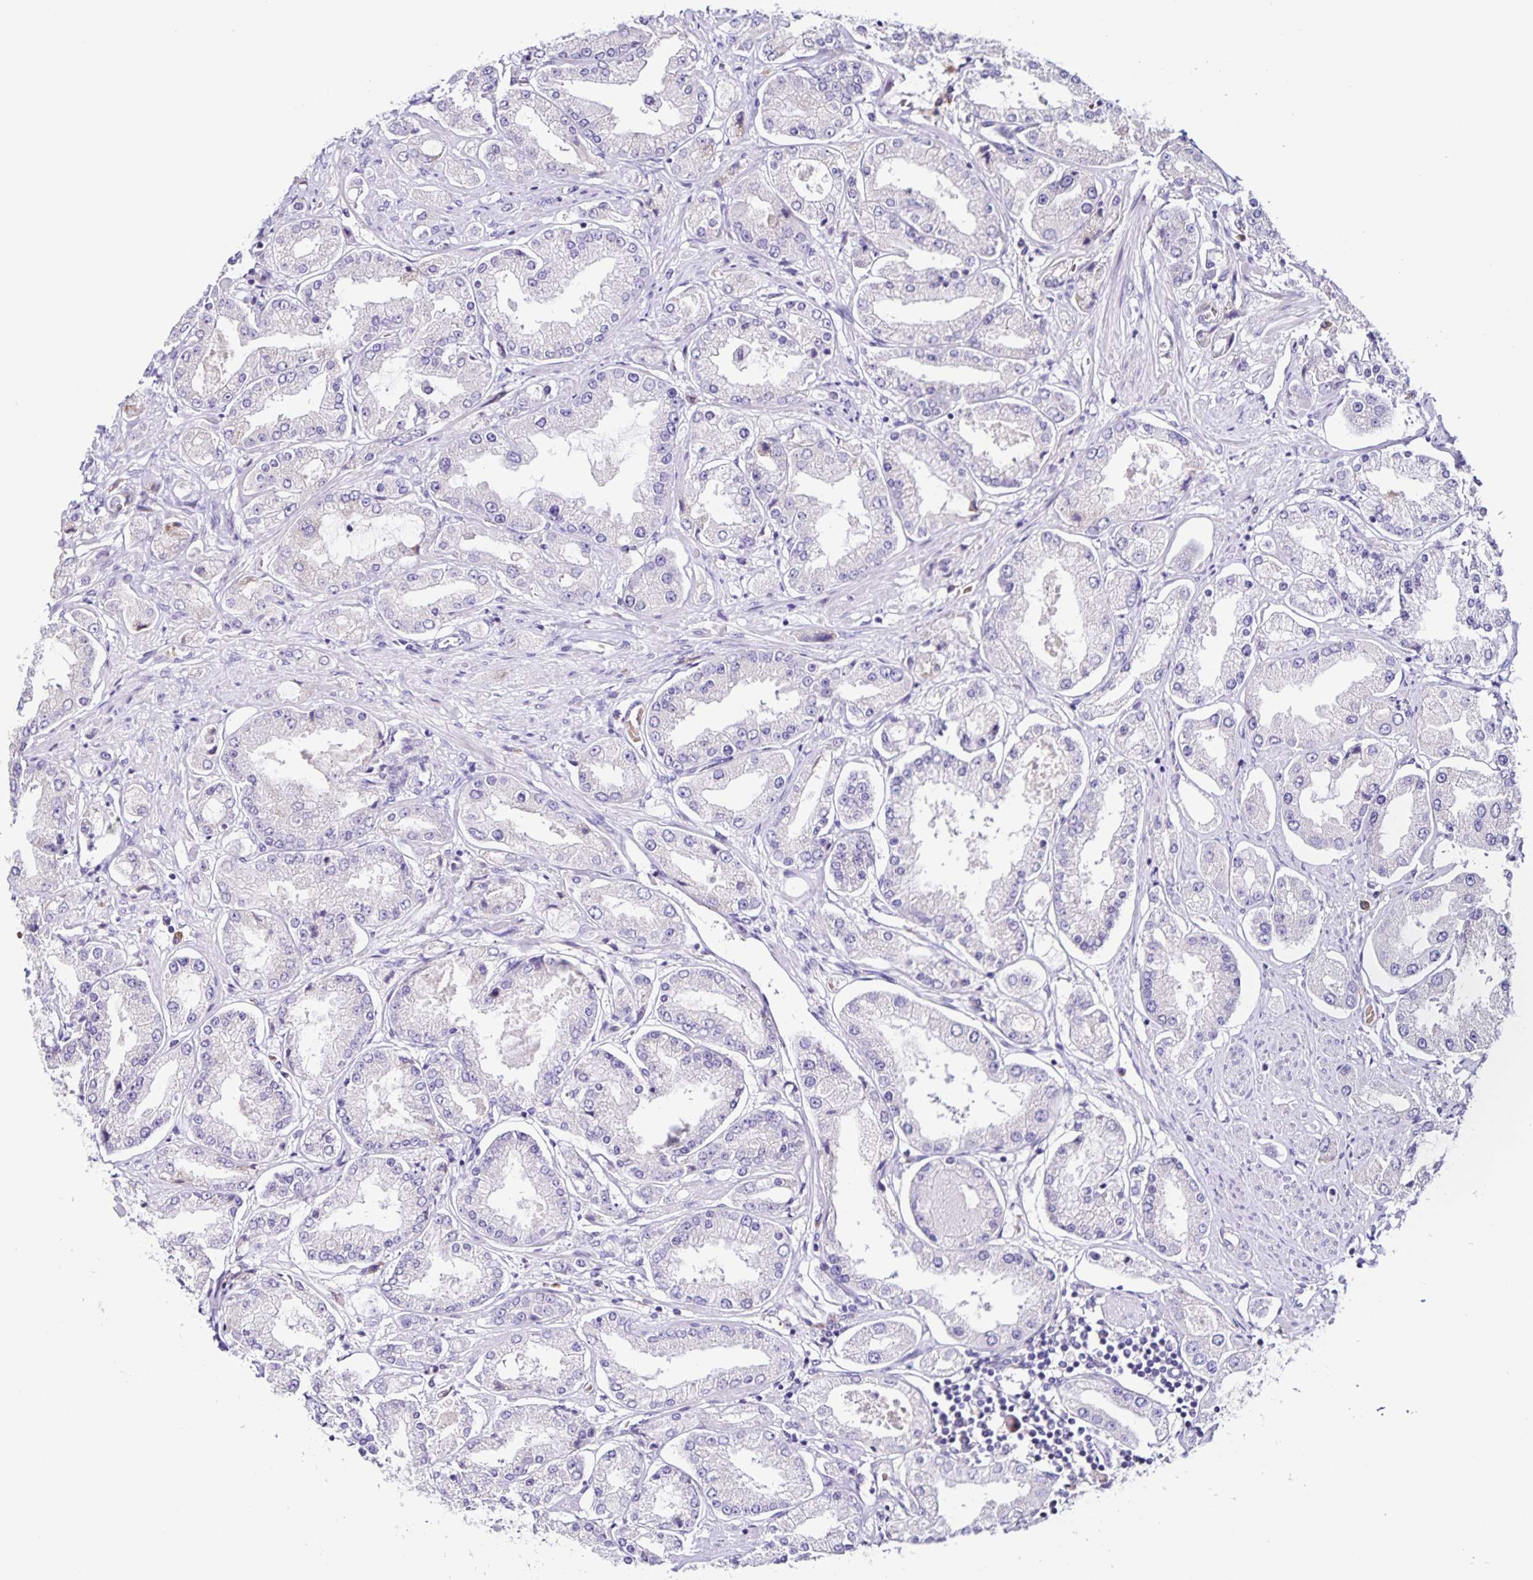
{"staining": {"intensity": "negative", "quantity": "none", "location": "none"}, "tissue": "prostate cancer", "cell_type": "Tumor cells", "image_type": "cancer", "snomed": [{"axis": "morphology", "description": "Adenocarcinoma, High grade"}, {"axis": "topography", "description": "Prostate"}], "caption": "This histopathology image is of prostate high-grade adenocarcinoma stained with immunohistochemistry (IHC) to label a protein in brown with the nuclei are counter-stained blue. There is no staining in tumor cells.", "gene": "RNFT2", "patient": {"sex": "male", "age": 69}}